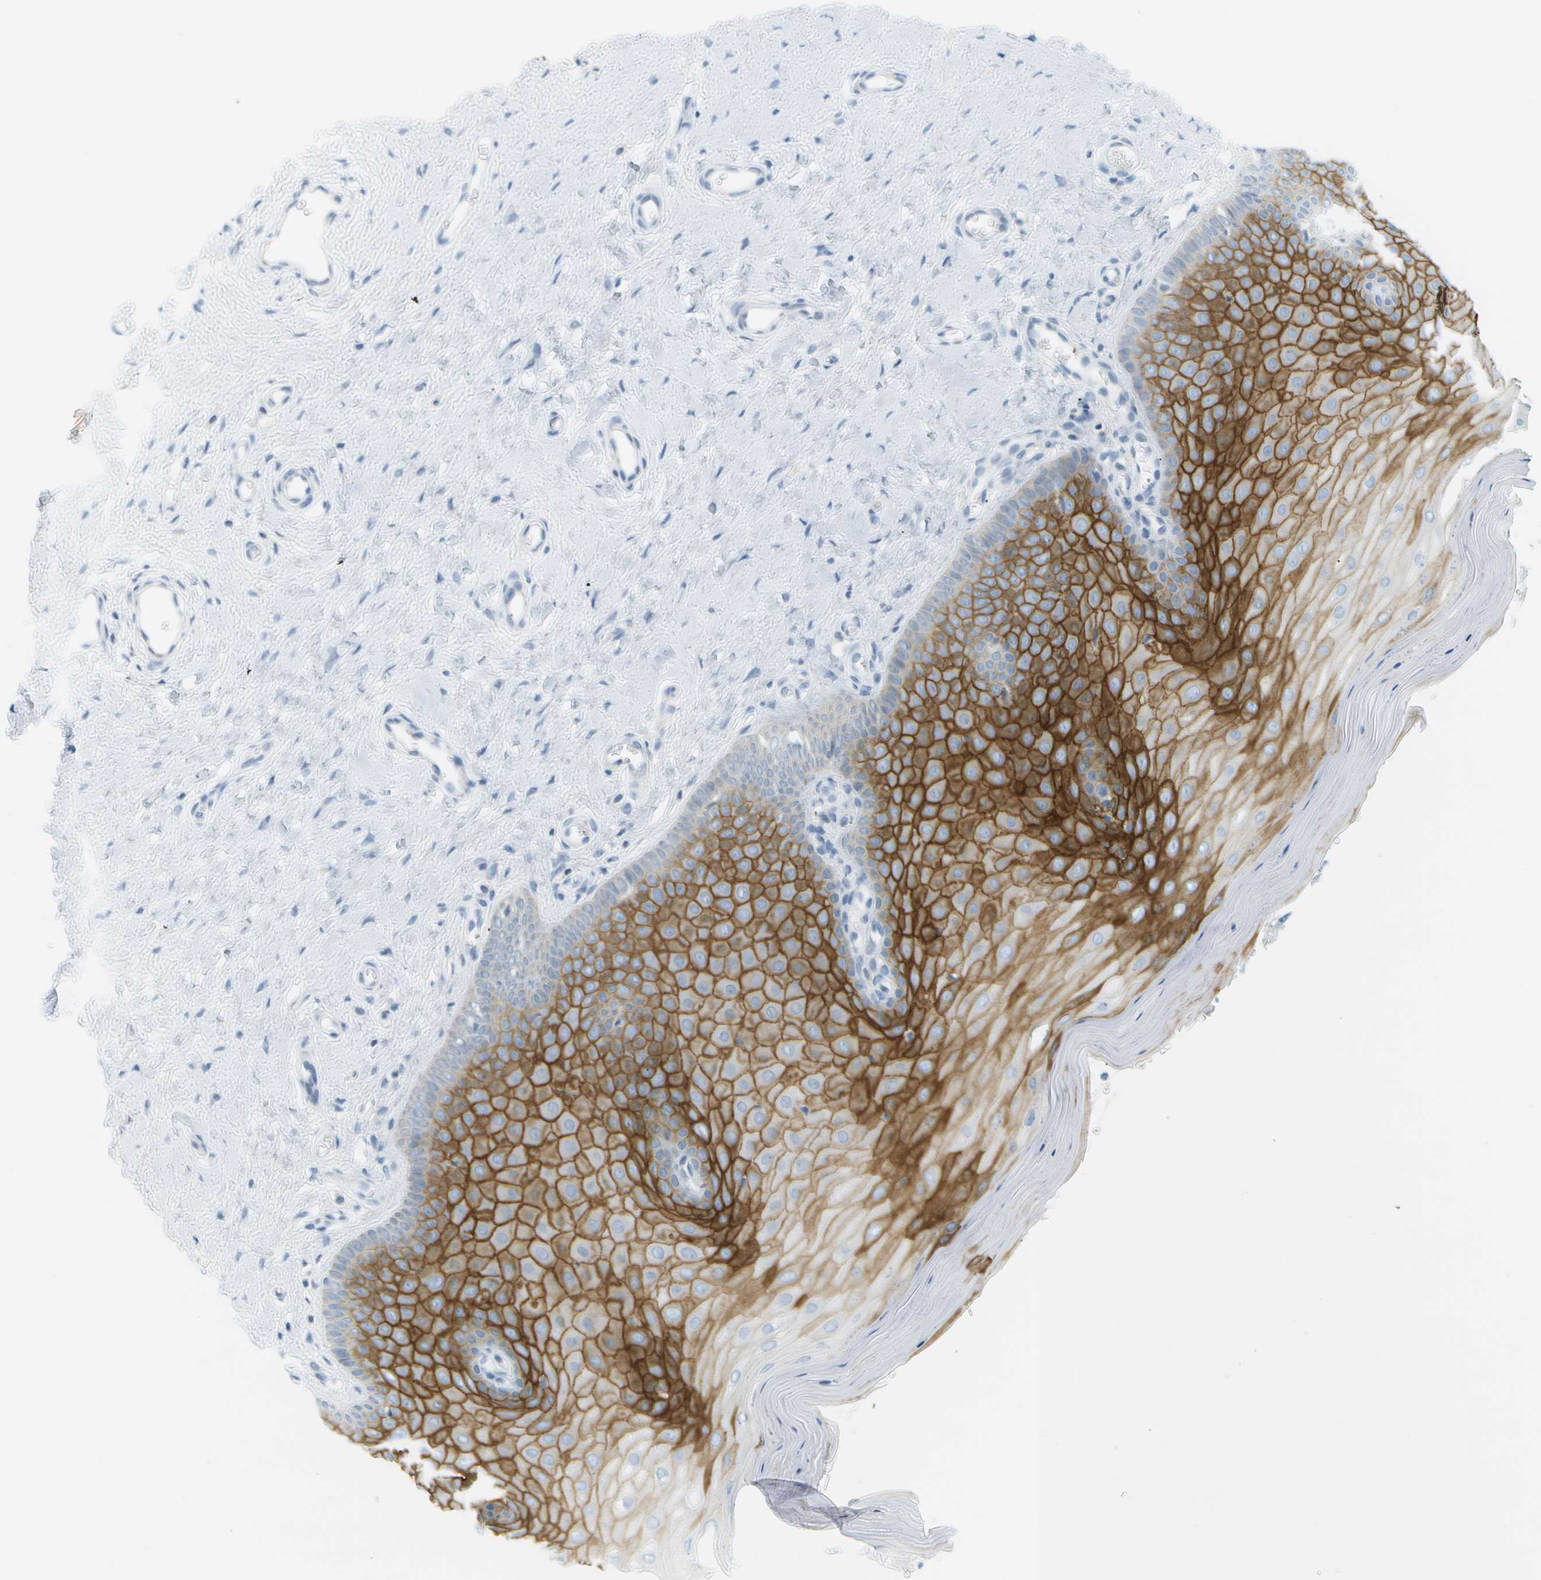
{"staining": {"intensity": "strong", "quantity": "25%-75%", "location": "cytoplasmic/membranous"}, "tissue": "cervix", "cell_type": "Squamous epithelial cells", "image_type": "normal", "snomed": [{"axis": "morphology", "description": "Normal tissue, NOS"}, {"axis": "topography", "description": "Cervix"}], "caption": "Immunohistochemical staining of benign human cervix demonstrates 25%-75% levels of strong cytoplasmic/membranous protein positivity in about 25%-75% of squamous epithelial cells. (IHC, brightfield microscopy, high magnification).", "gene": "SMYD5", "patient": {"sex": "female", "age": 55}}